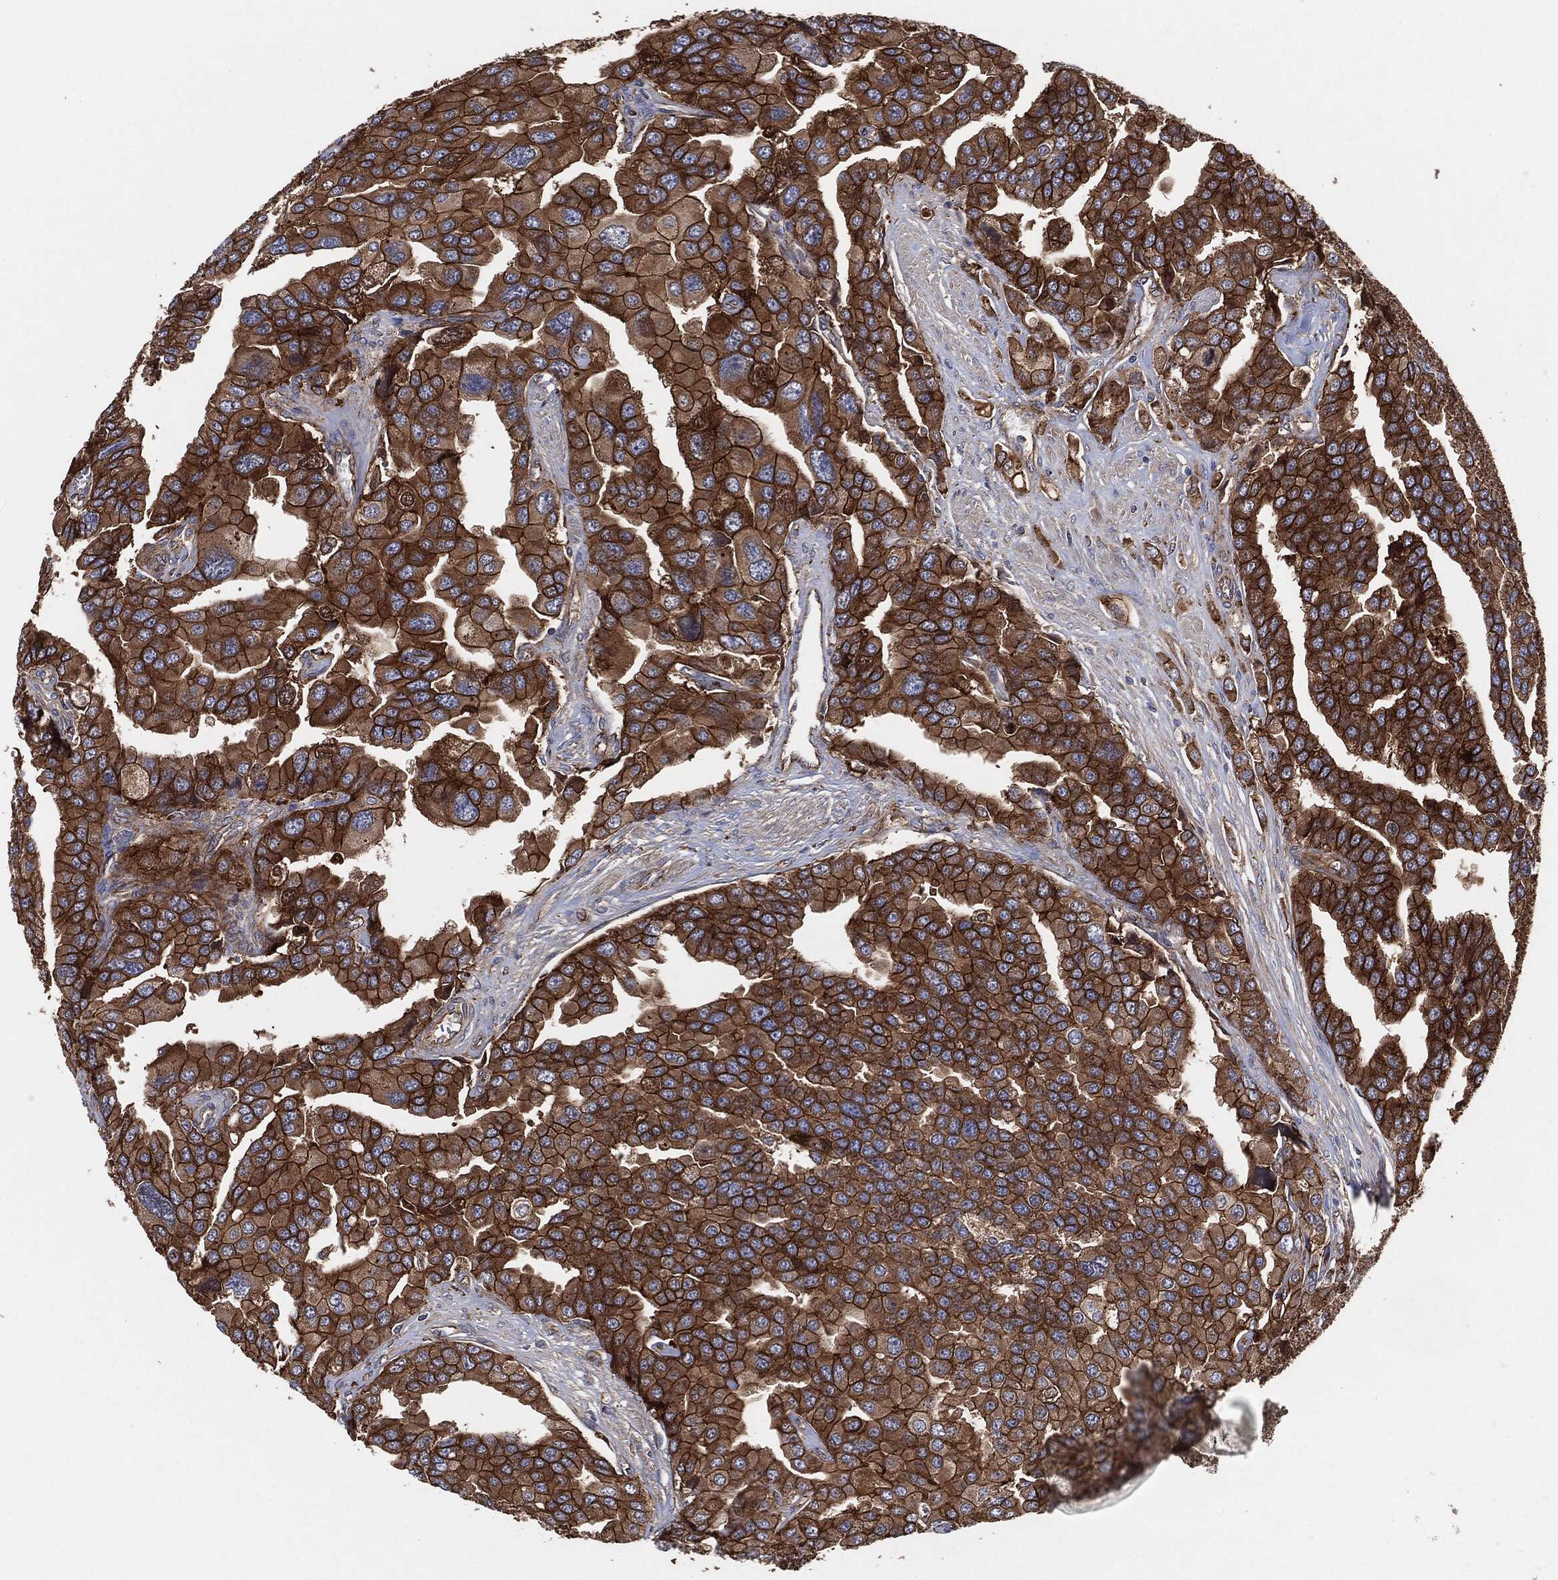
{"staining": {"intensity": "strong", "quantity": "25%-75%", "location": "cytoplasmic/membranous"}, "tissue": "prostate cancer", "cell_type": "Tumor cells", "image_type": "cancer", "snomed": [{"axis": "morphology", "description": "Adenocarcinoma, NOS"}, {"axis": "topography", "description": "Prostate and seminal vesicle, NOS"}, {"axis": "topography", "description": "Prostate"}], "caption": "Approximately 25%-75% of tumor cells in human prostate cancer demonstrate strong cytoplasmic/membranous protein staining as visualized by brown immunohistochemical staining.", "gene": "CTNNA1", "patient": {"sex": "male", "age": 69}}